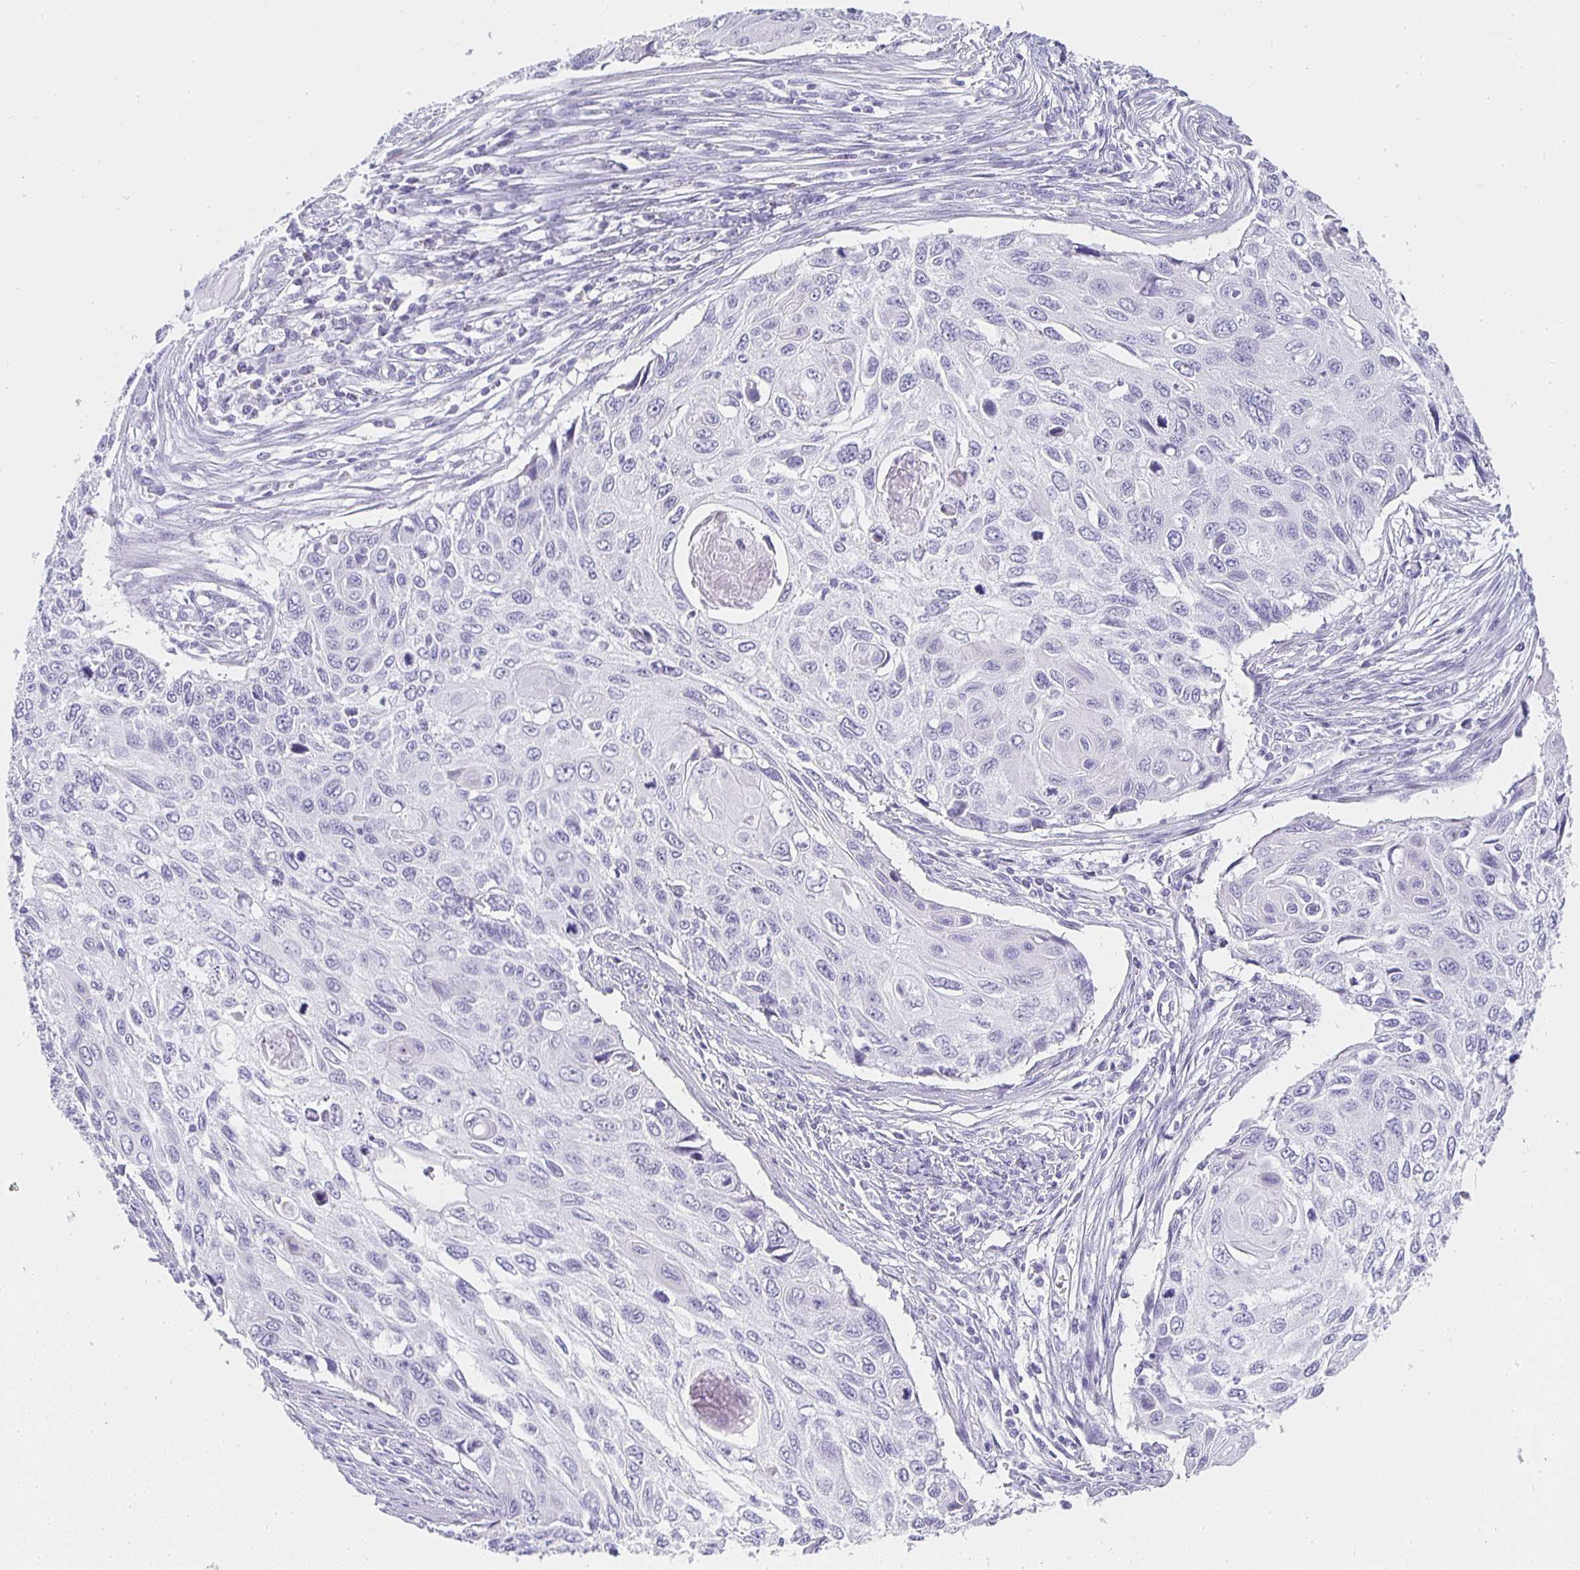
{"staining": {"intensity": "negative", "quantity": "none", "location": "none"}, "tissue": "cervical cancer", "cell_type": "Tumor cells", "image_type": "cancer", "snomed": [{"axis": "morphology", "description": "Squamous cell carcinoma, NOS"}, {"axis": "topography", "description": "Cervix"}], "caption": "There is no significant positivity in tumor cells of cervical cancer (squamous cell carcinoma). (Immunohistochemistry, brightfield microscopy, high magnification).", "gene": "TPSD1", "patient": {"sex": "female", "age": 70}}